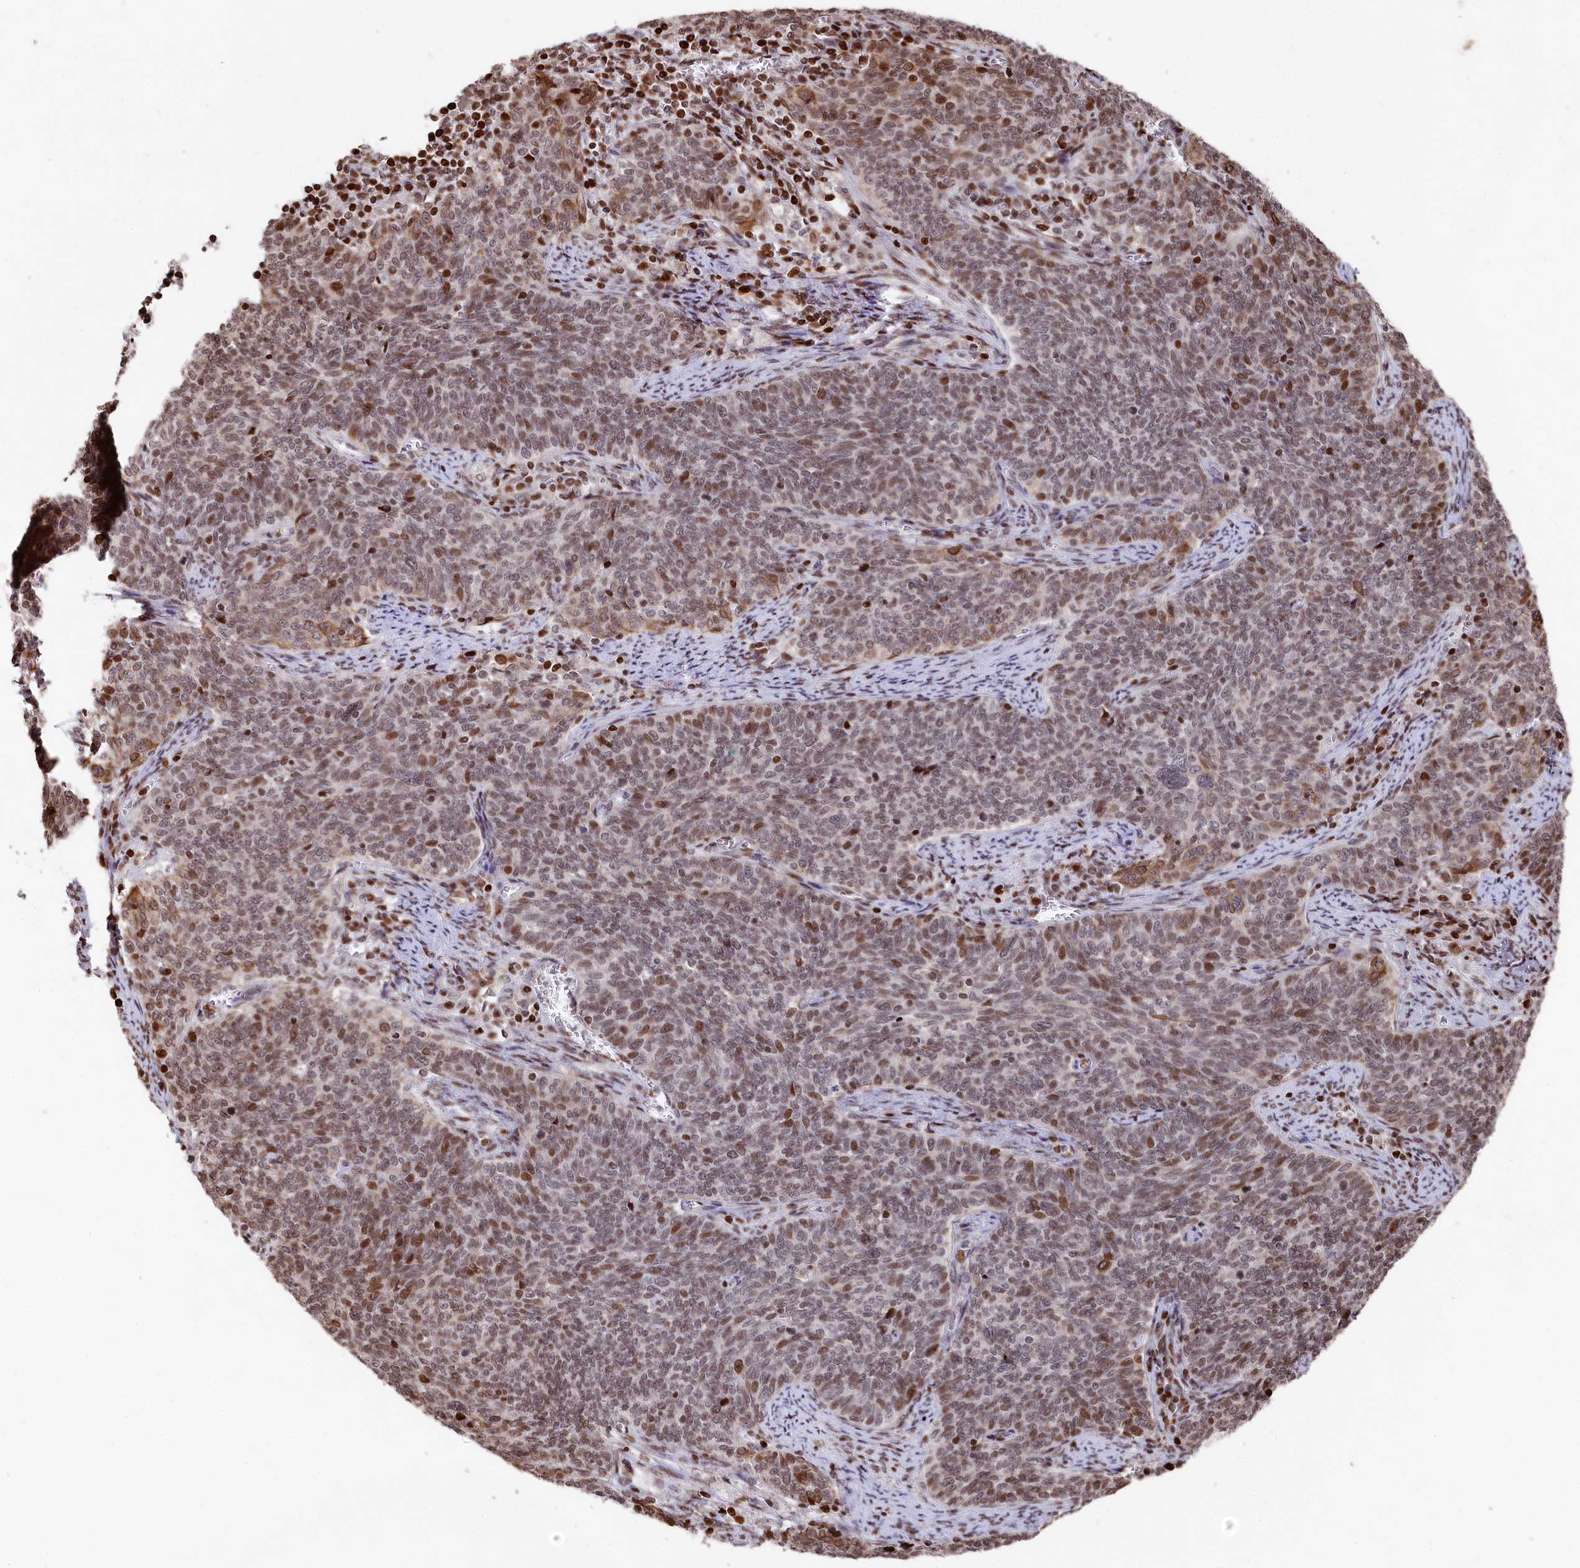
{"staining": {"intensity": "moderate", "quantity": ">75%", "location": "nuclear"}, "tissue": "cervical cancer", "cell_type": "Tumor cells", "image_type": "cancer", "snomed": [{"axis": "morphology", "description": "Squamous cell carcinoma, NOS"}, {"axis": "topography", "description": "Cervix"}], "caption": "A photomicrograph of human squamous cell carcinoma (cervical) stained for a protein demonstrates moderate nuclear brown staining in tumor cells.", "gene": "MCF2L2", "patient": {"sex": "female", "age": 39}}